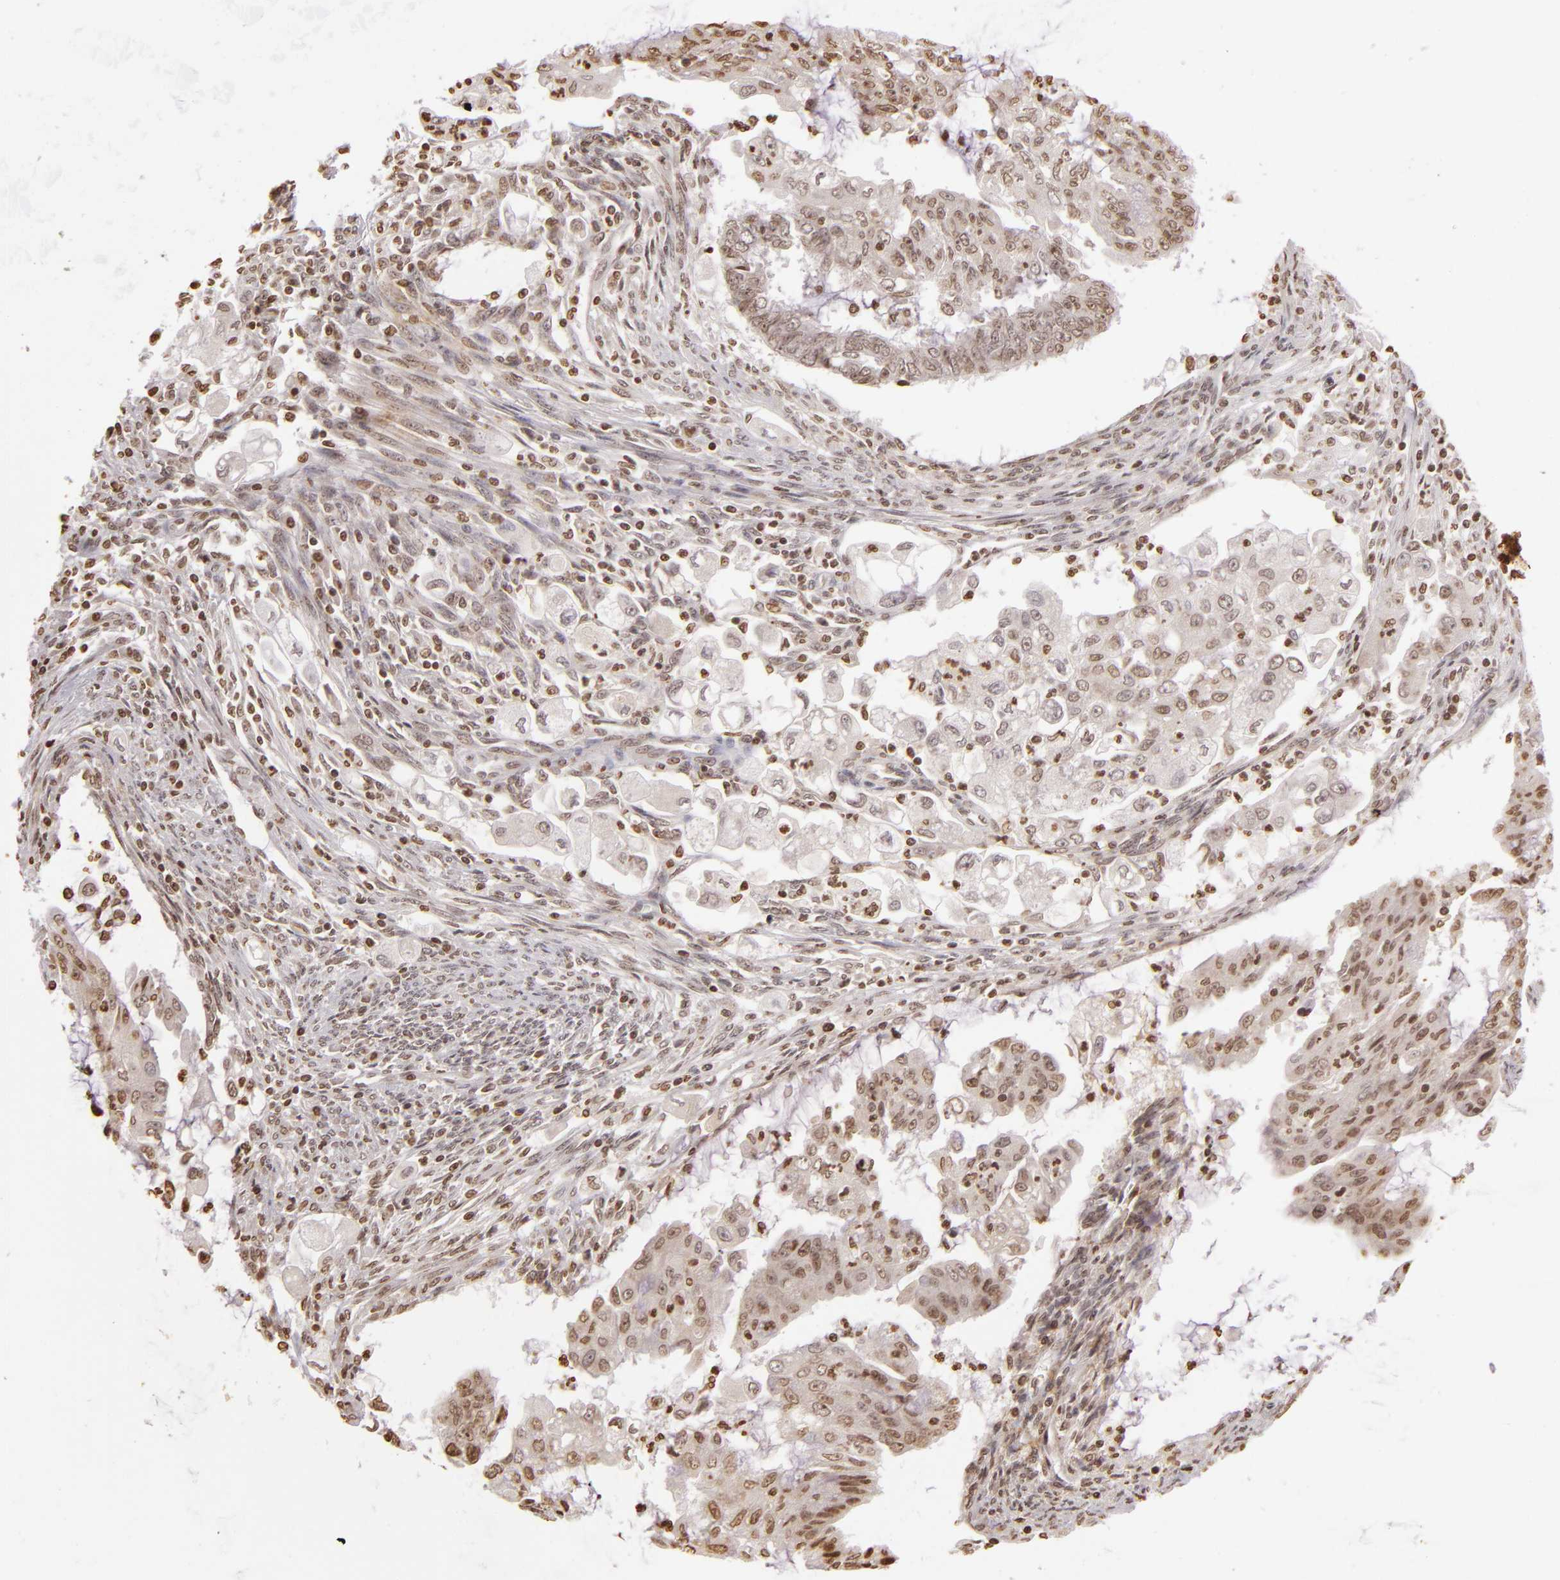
{"staining": {"intensity": "weak", "quantity": ">75%", "location": "nuclear"}, "tissue": "endometrial cancer", "cell_type": "Tumor cells", "image_type": "cancer", "snomed": [{"axis": "morphology", "description": "Adenocarcinoma, NOS"}, {"axis": "topography", "description": "Endometrium"}], "caption": "Endometrial adenocarcinoma tissue shows weak nuclear positivity in about >75% of tumor cells", "gene": "THRB", "patient": {"sex": "female", "age": 75}}